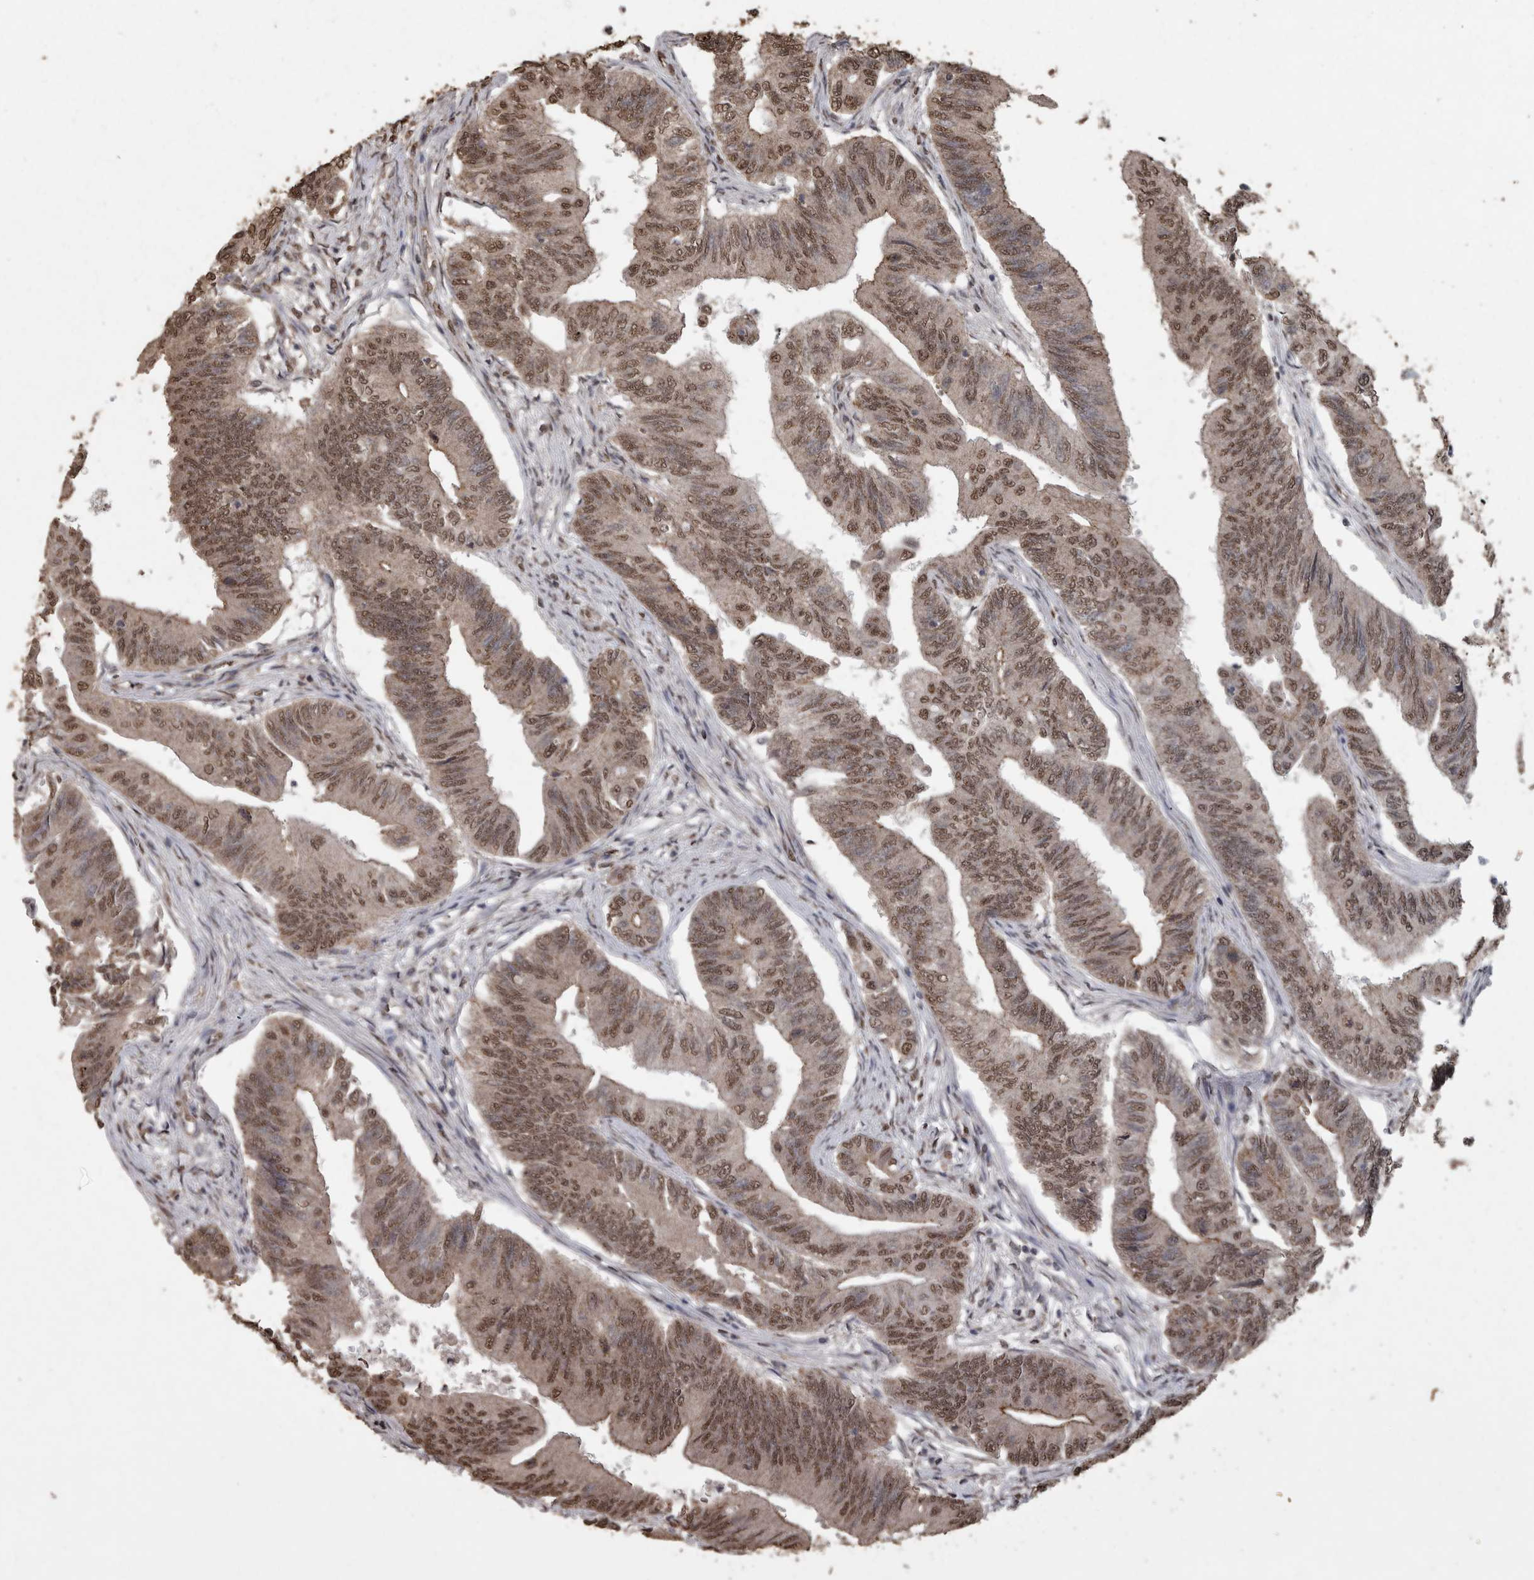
{"staining": {"intensity": "moderate", "quantity": ">75%", "location": "nuclear"}, "tissue": "colorectal cancer", "cell_type": "Tumor cells", "image_type": "cancer", "snomed": [{"axis": "morphology", "description": "Adenoma, NOS"}, {"axis": "morphology", "description": "Adenocarcinoma, NOS"}, {"axis": "topography", "description": "Colon"}], "caption": "Immunohistochemistry of human colorectal cancer shows medium levels of moderate nuclear staining in approximately >75% of tumor cells. (DAB (3,3'-diaminobenzidine) = brown stain, brightfield microscopy at high magnification).", "gene": "SMAD7", "patient": {"sex": "male", "age": 79}}